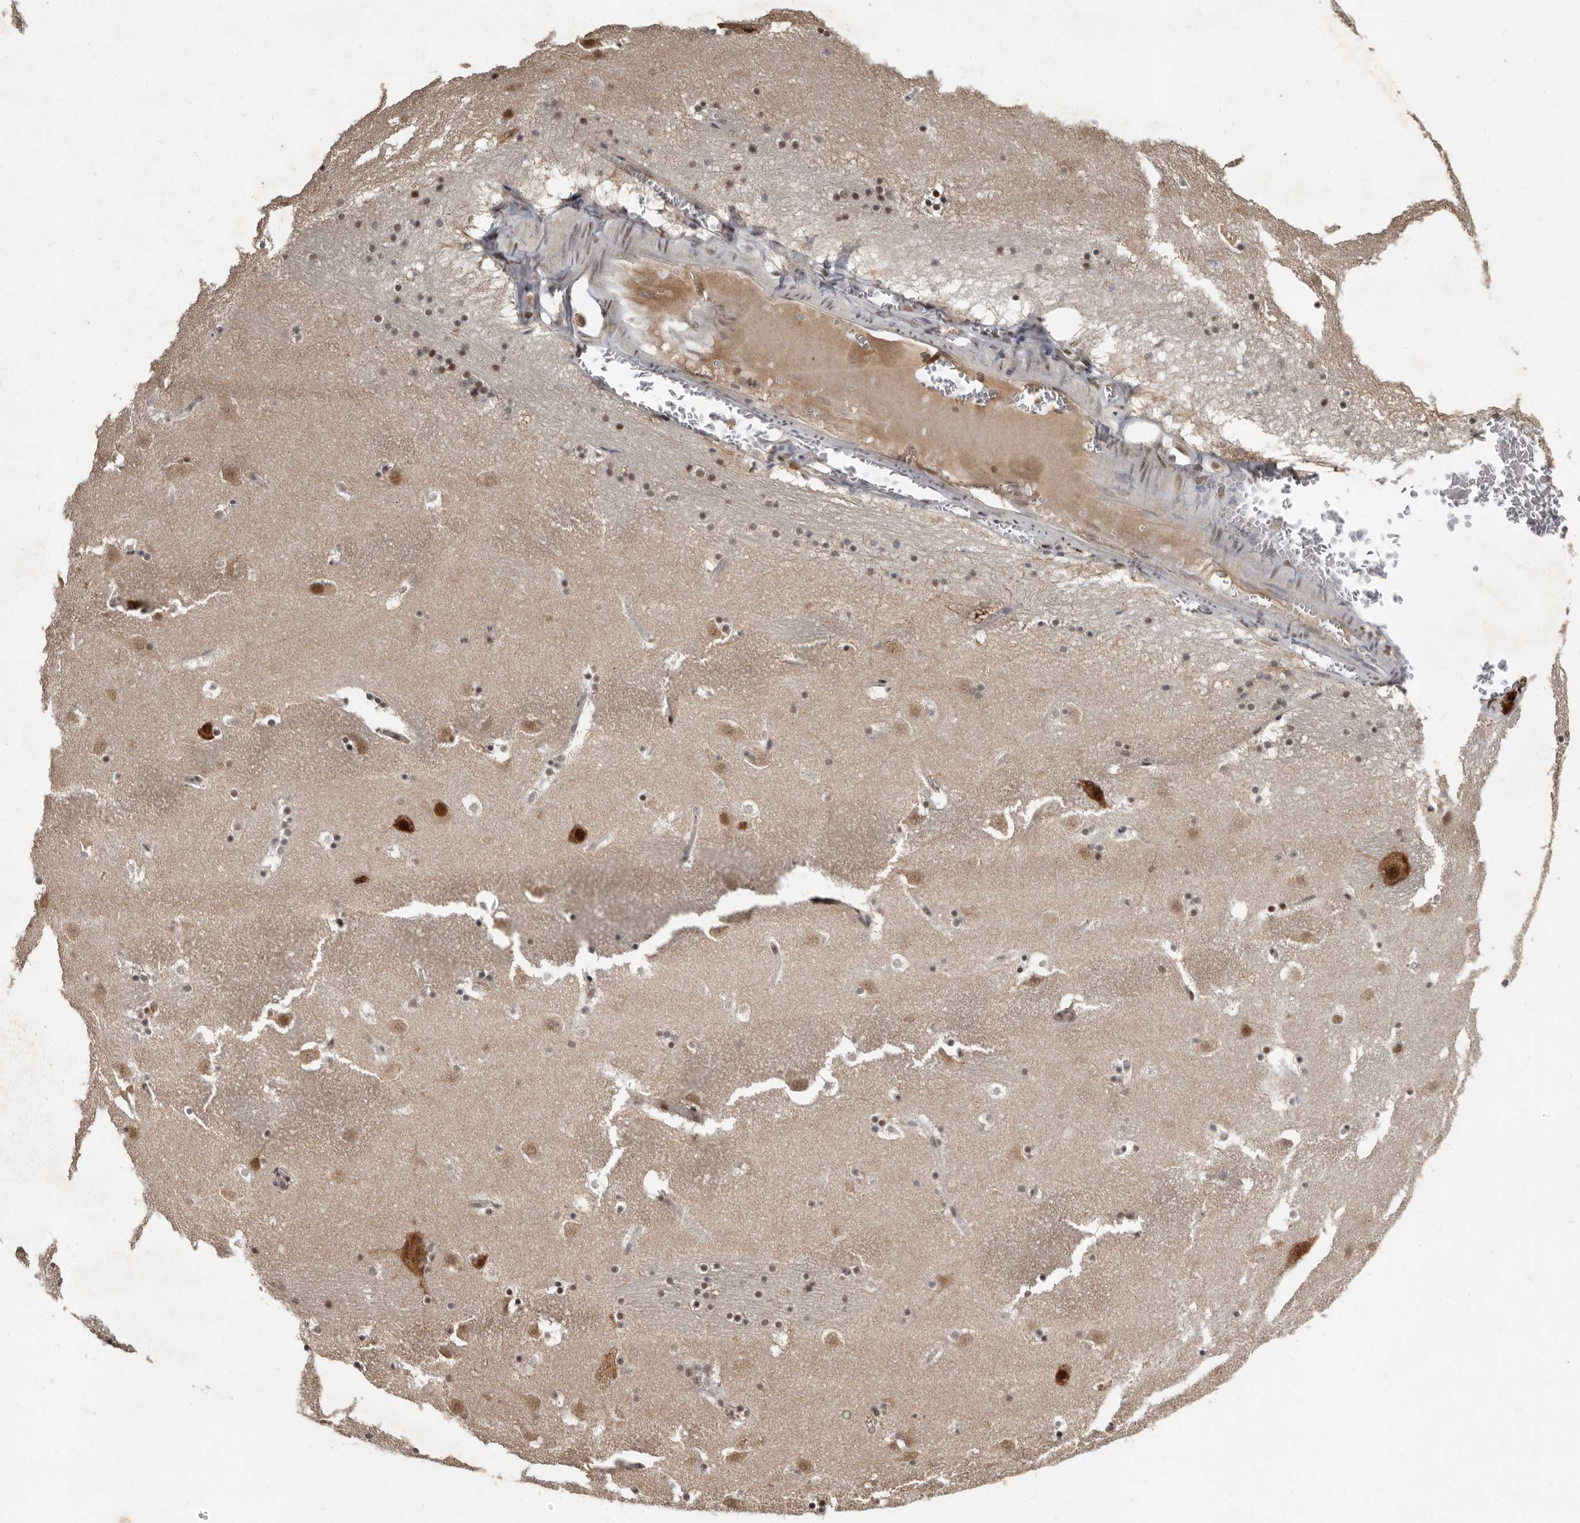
{"staining": {"intensity": "moderate", "quantity": "25%-75%", "location": "nuclear"}, "tissue": "caudate", "cell_type": "Glial cells", "image_type": "normal", "snomed": [{"axis": "morphology", "description": "Normal tissue, NOS"}, {"axis": "topography", "description": "Lateral ventricle wall"}], "caption": "The micrograph shows staining of unremarkable caudate, revealing moderate nuclear protein positivity (brown color) within glial cells. (DAB IHC with brightfield microscopy, high magnification).", "gene": "LRGUK", "patient": {"sex": "male", "age": 45}}